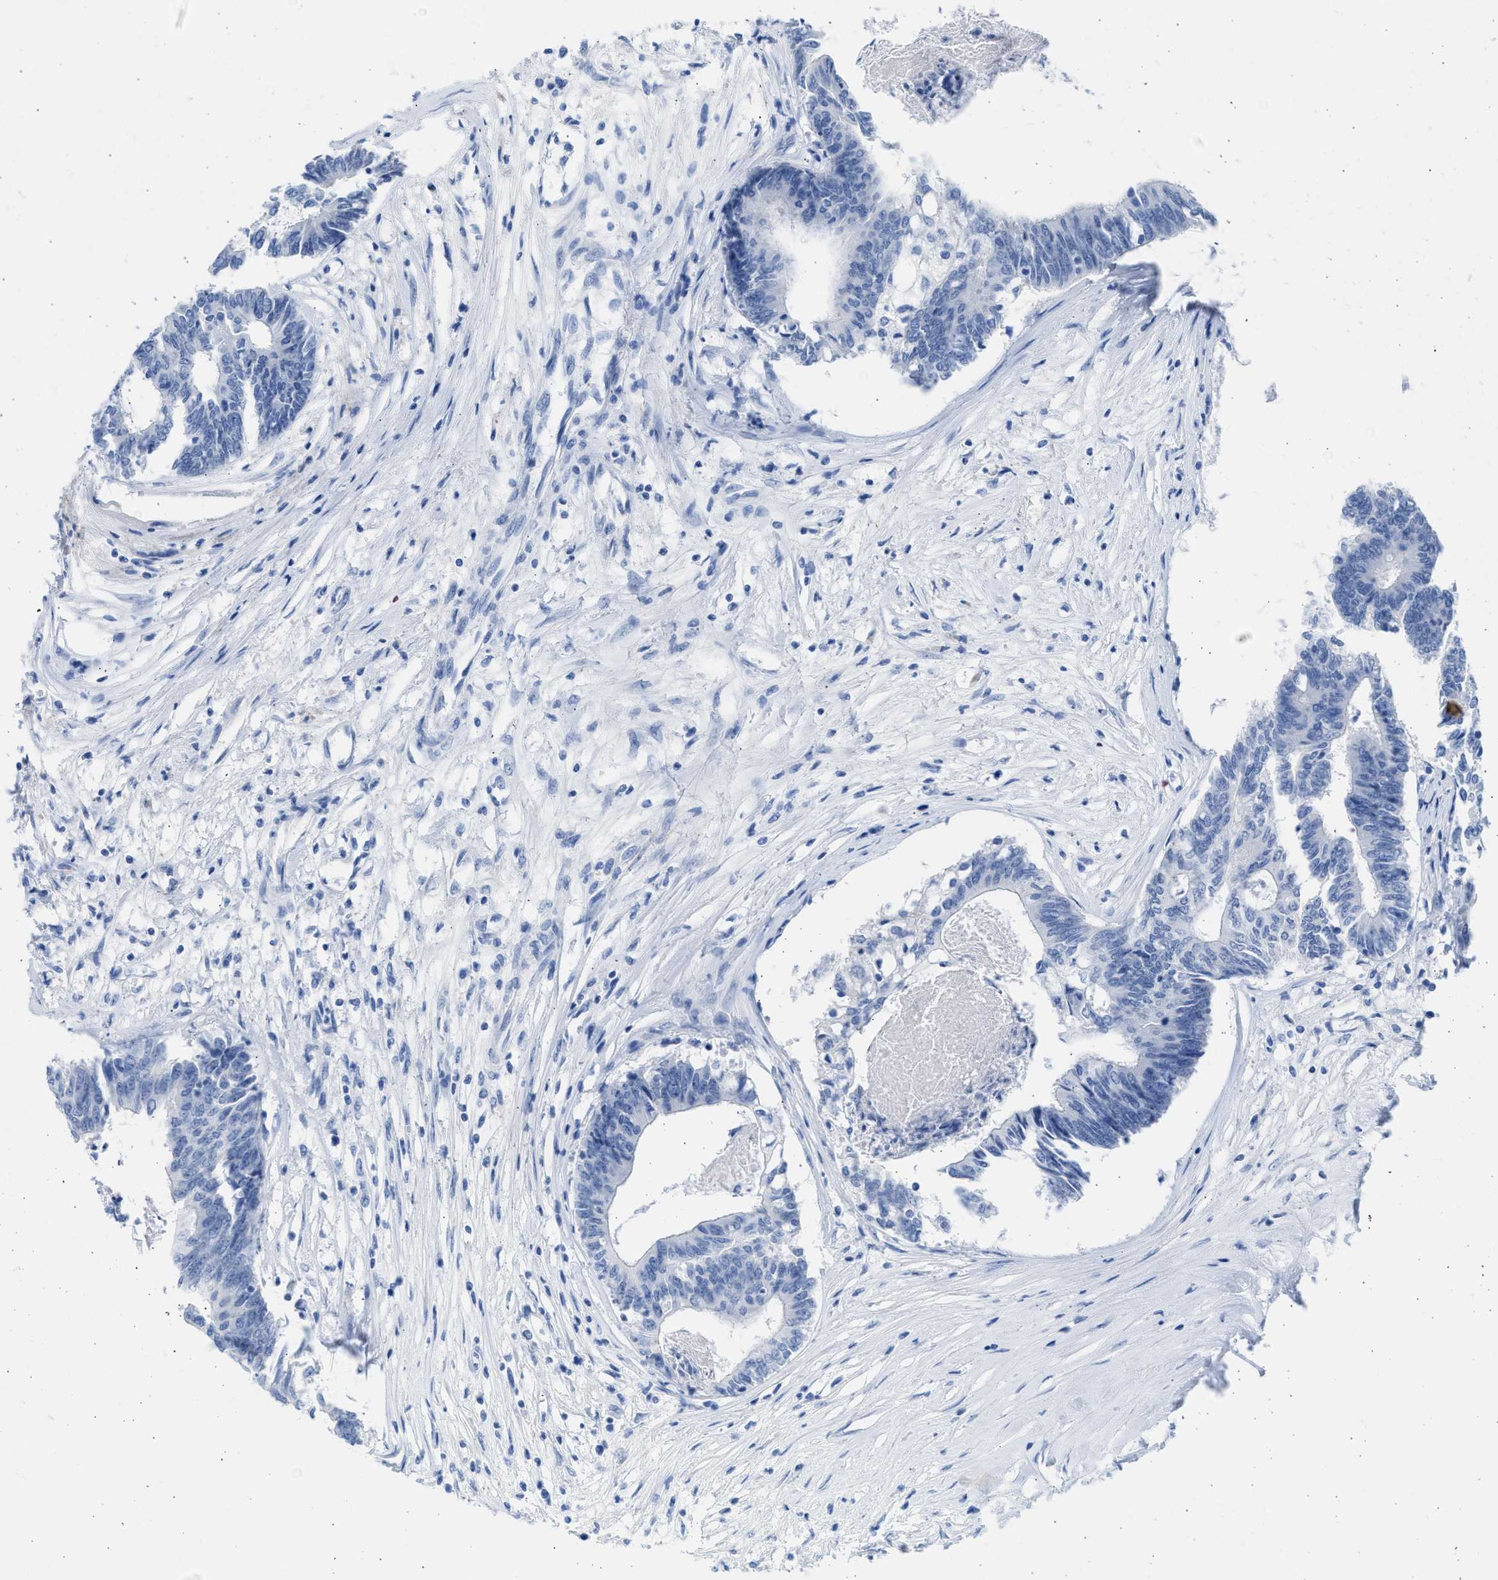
{"staining": {"intensity": "negative", "quantity": "none", "location": "none"}, "tissue": "colorectal cancer", "cell_type": "Tumor cells", "image_type": "cancer", "snomed": [{"axis": "morphology", "description": "Adenocarcinoma, NOS"}, {"axis": "topography", "description": "Rectum"}], "caption": "The IHC histopathology image has no significant expression in tumor cells of colorectal cancer tissue.", "gene": "SPATA3", "patient": {"sex": "male", "age": 63}}